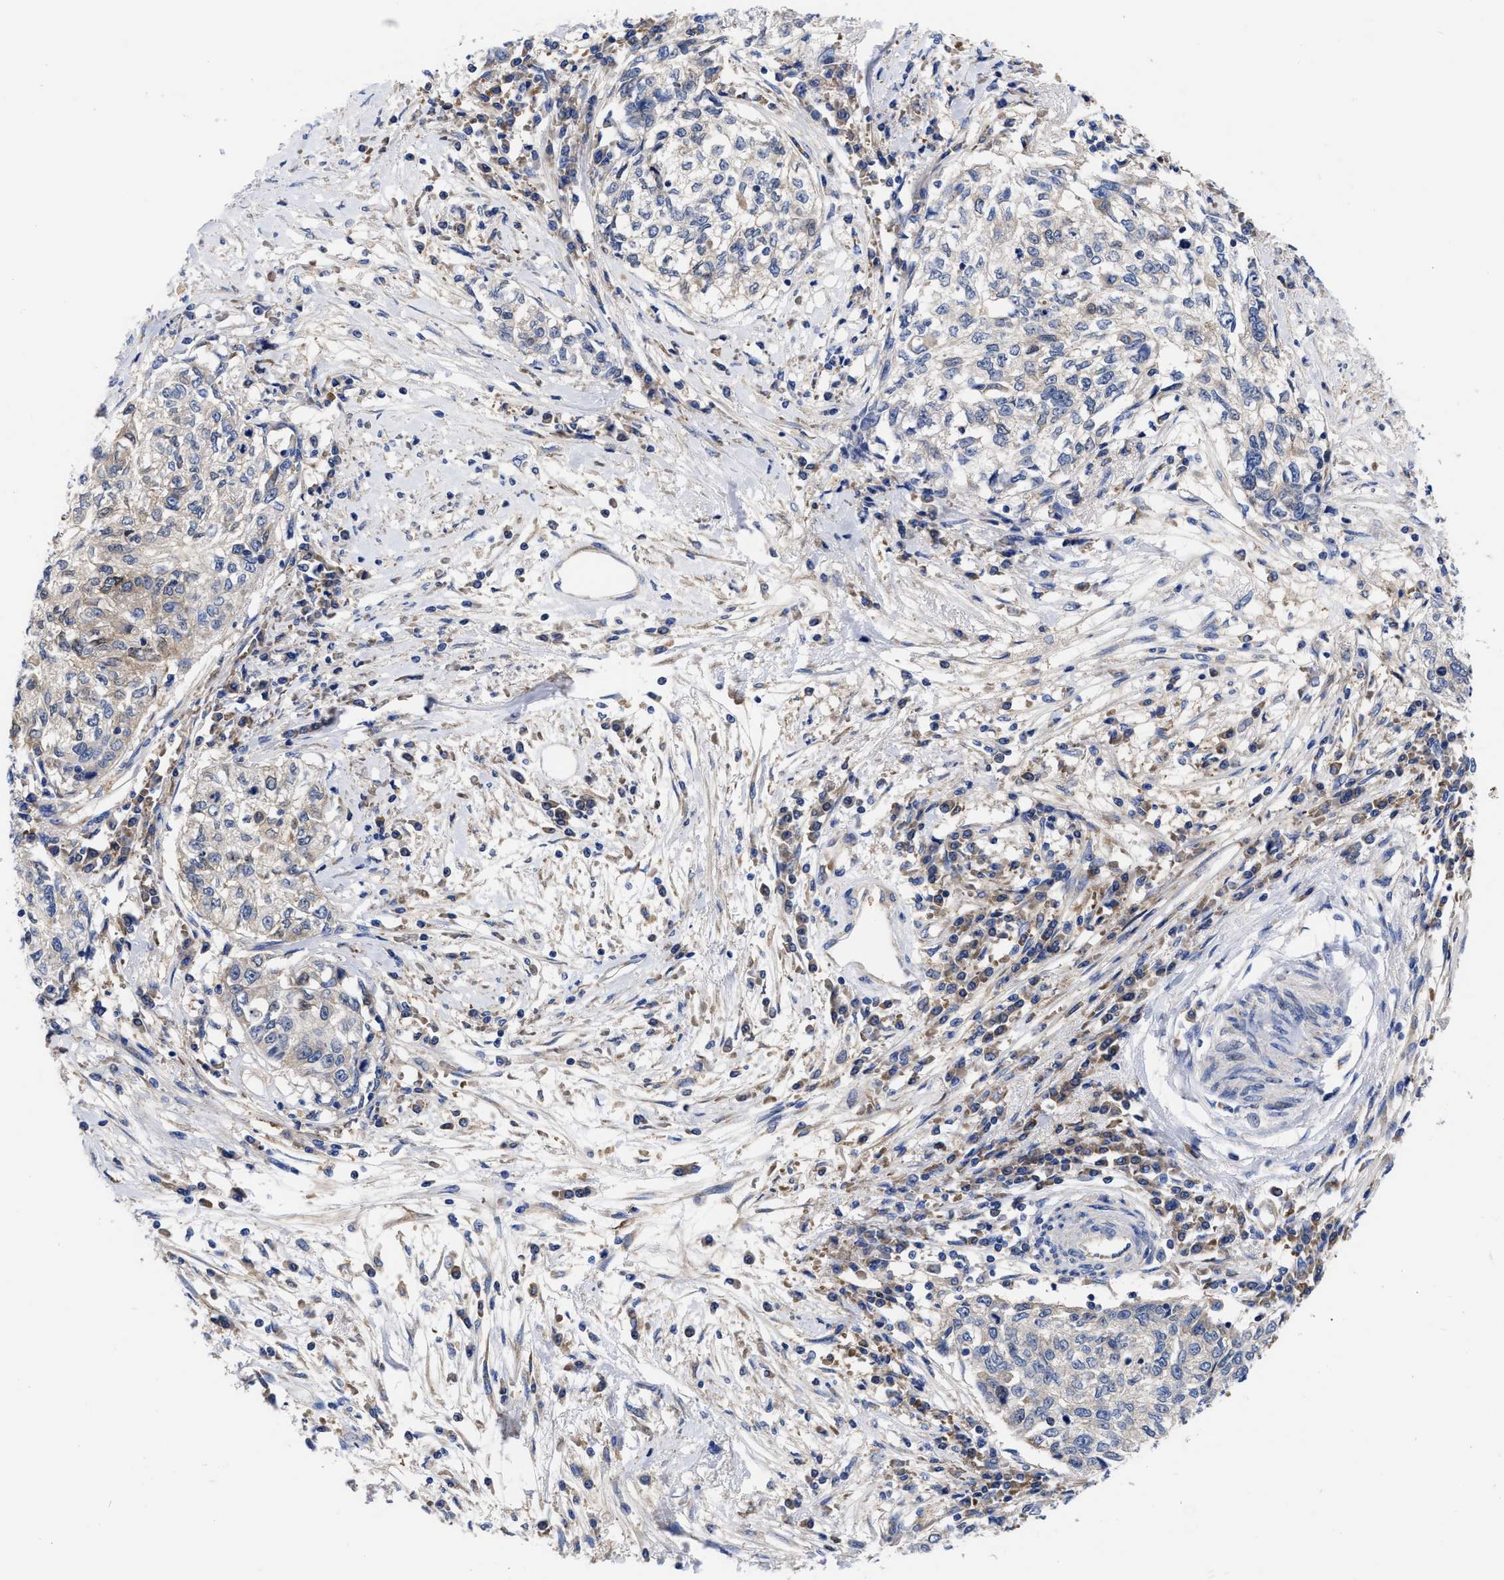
{"staining": {"intensity": "weak", "quantity": "<25%", "location": "cytoplasmic/membranous"}, "tissue": "cervical cancer", "cell_type": "Tumor cells", "image_type": "cancer", "snomed": [{"axis": "morphology", "description": "Squamous cell carcinoma, NOS"}, {"axis": "topography", "description": "Cervix"}], "caption": "High magnification brightfield microscopy of cervical cancer (squamous cell carcinoma) stained with DAB (3,3'-diaminobenzidine) (brown) and counterstained with hematoxylin (blue): tumor cells show no significant staining.", "gene": "RBKS", "patient": {"sex": "female", "age": 57}}